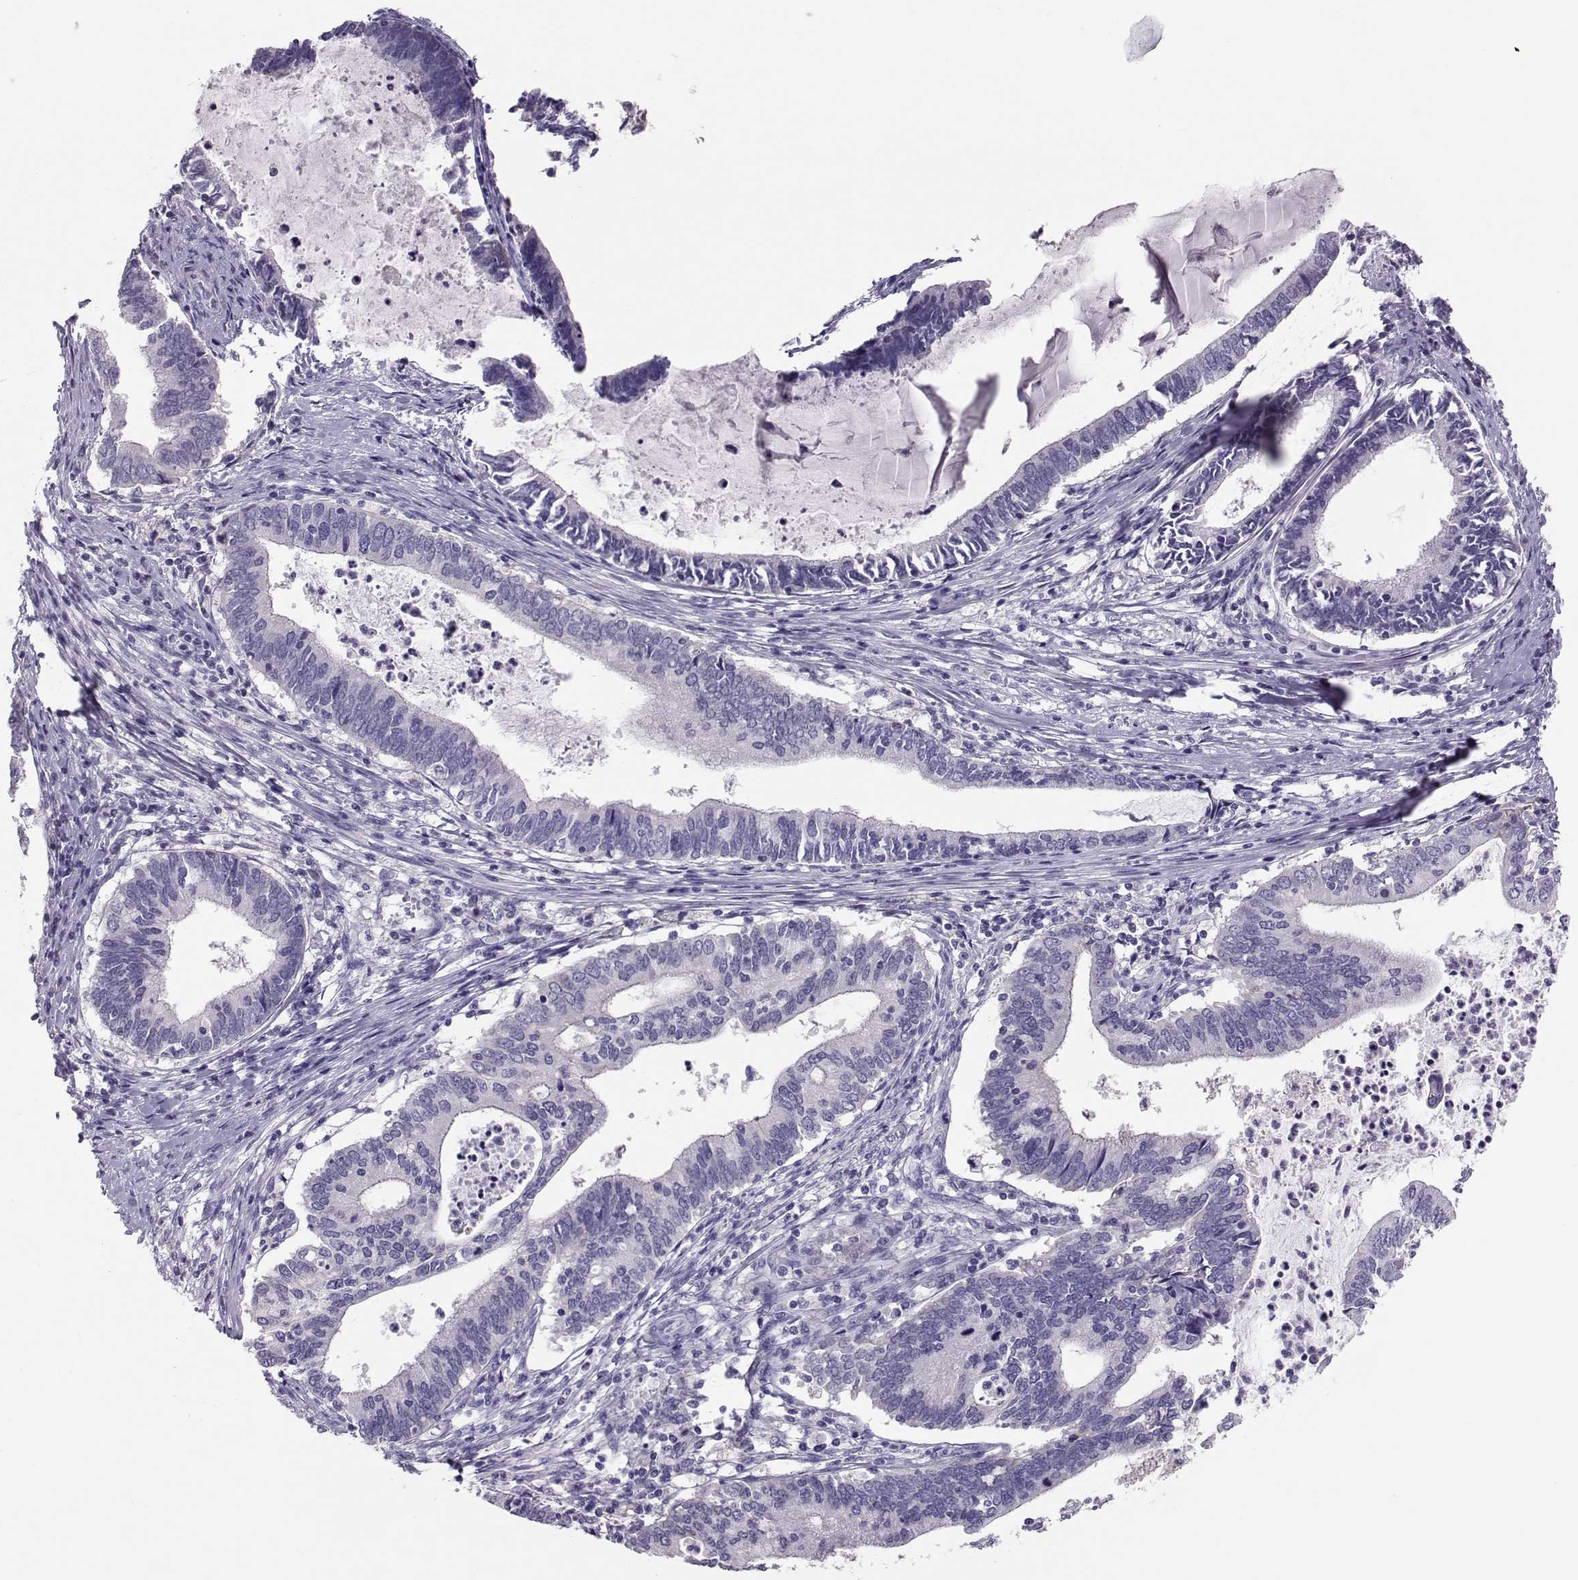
{"staining": {"intensity": "weak", "quantity": "<25%", "location": "cytoplasmic/membranous"}, "tissue": "cervical cancer", "cell_type": "Tumor cells", "image_type": "cancer", "snomed": [{"axis": "morphology", "description": "Adenocarcinoma, NOS"}, {"axis": "topography", "description": "Cervix"}], "caption": "An immunohistochemistry (IHC) histopathology image of adenocarcinoma (cervical) is shown. There is no staining in tumor cells of adenocarcinoma (cervical).", "gene": "DNAAF1", "patient": {"sex": "female", "age": 42}}